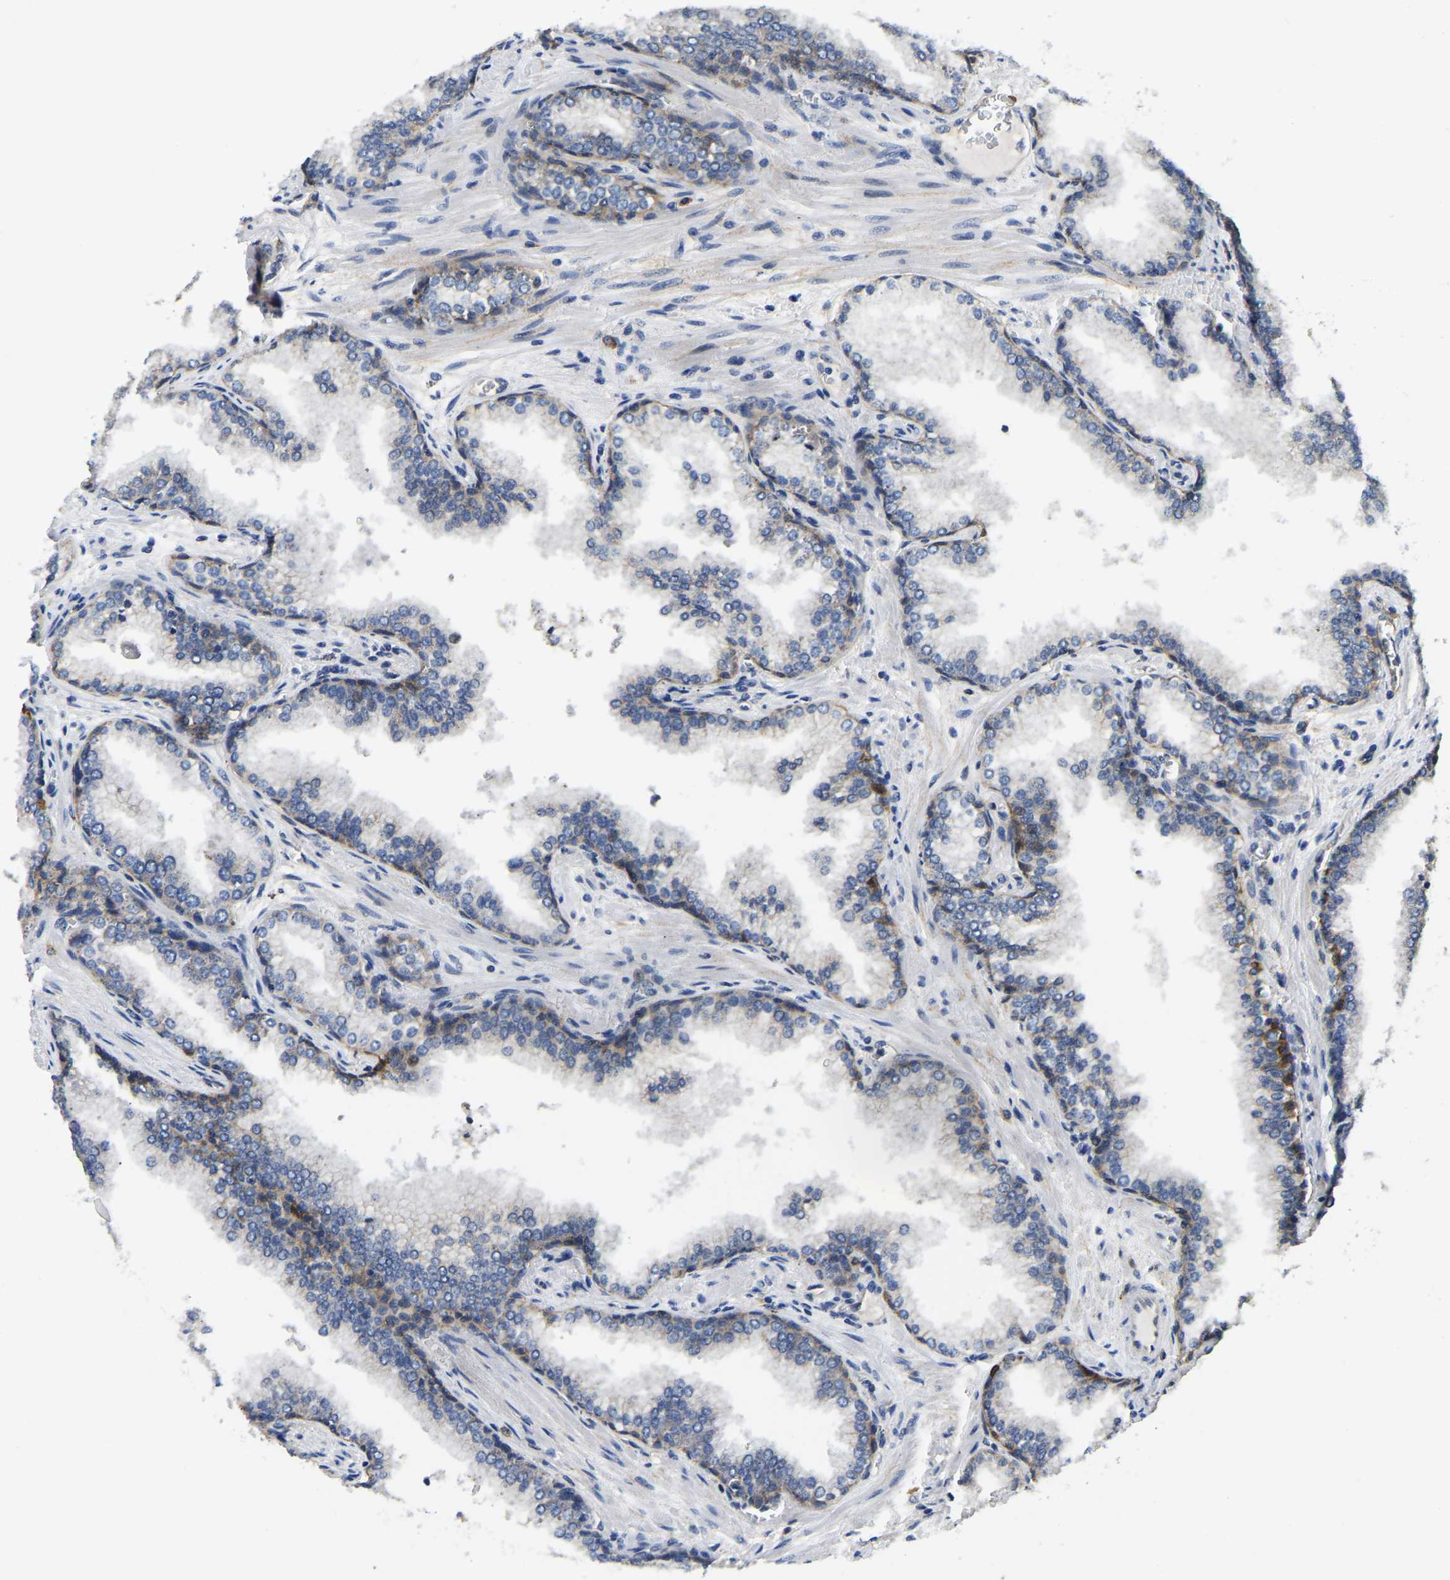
{"staining": {"intensity": "negative", "quantity": "none", "location": "none"}, "tissue": "prostate cancer", "cell_type": "Tumor cells", "image_type": "cancer", "snomed": [{"axis": "morphology", "description": "Adenocarcinoma, Low grade"}, {"axis": "topography", "description": "Prostate"}], "caption": "Low-grade adenocarcinoma (prostate) was stained to show a protein in brown. There is no significant staining in tumor cells.", "gene": "ITGA2", "patient": {"sex": "male", "age": 60}}